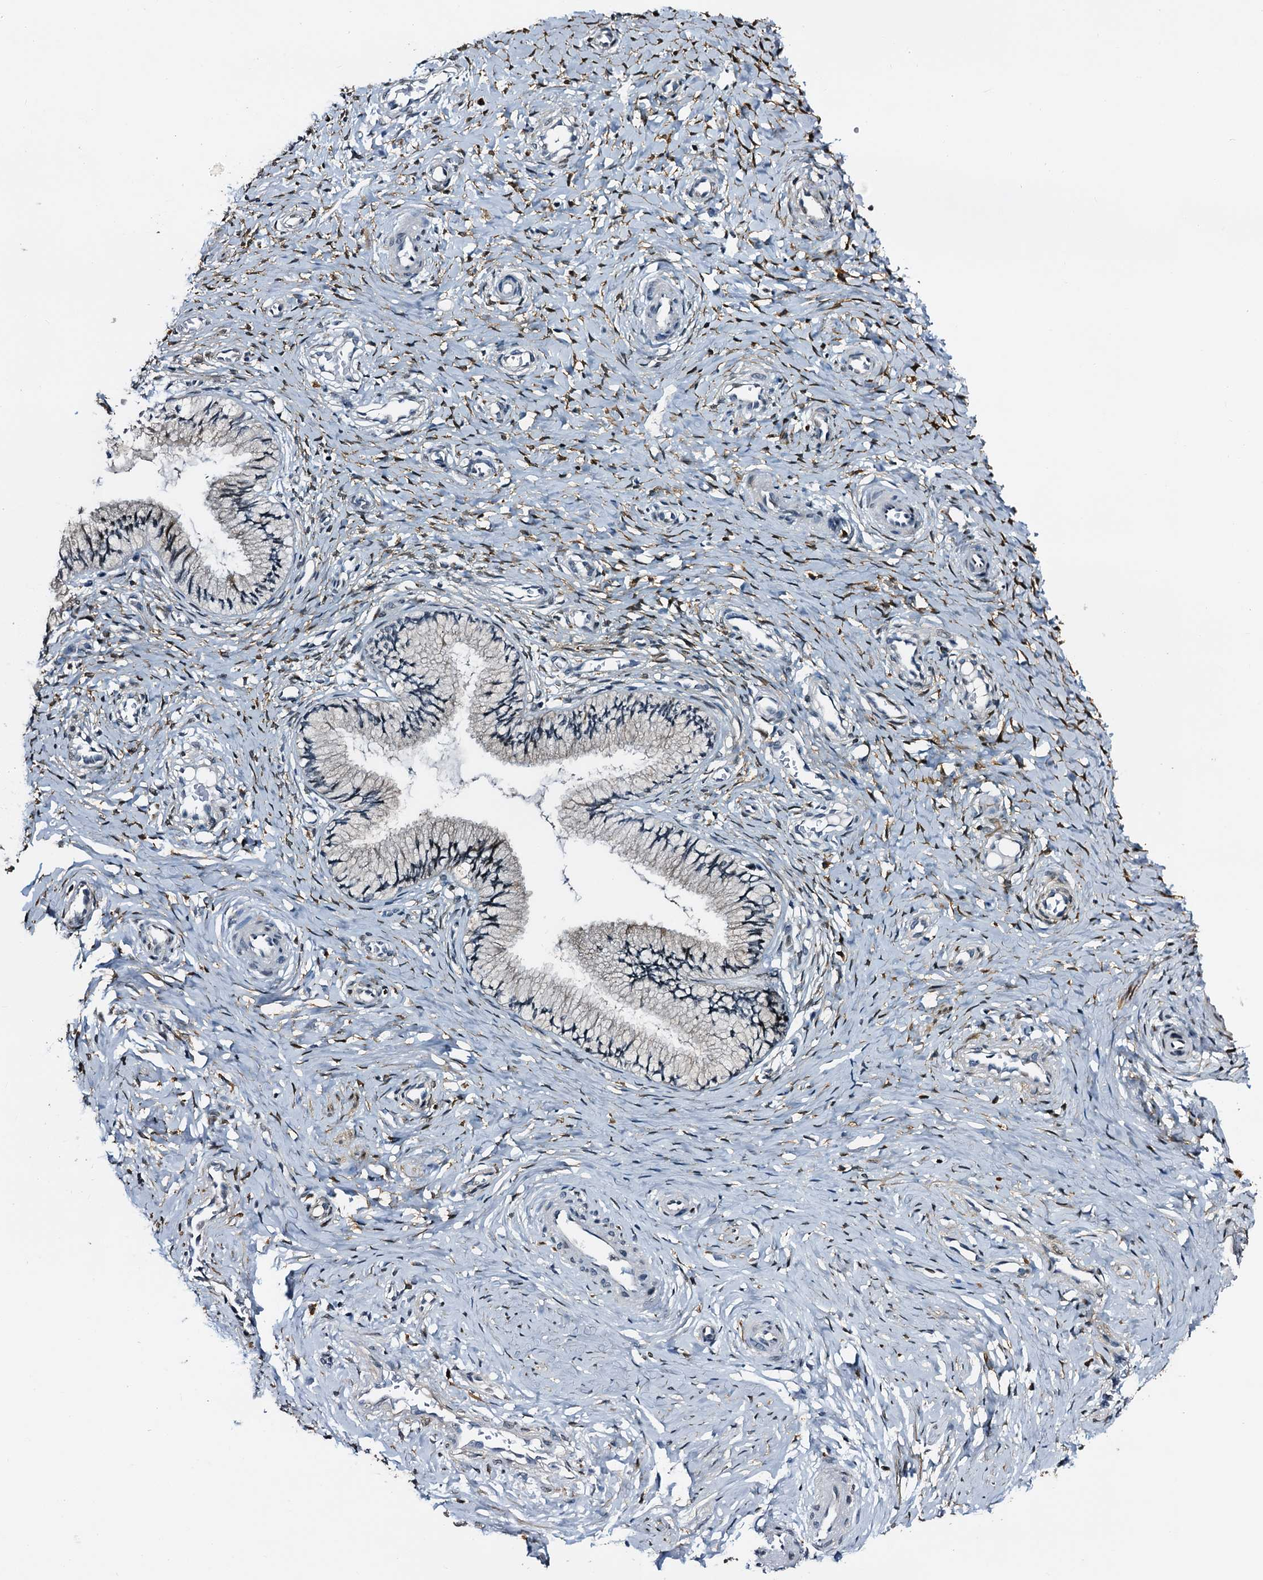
{"staining": {"intensity": "negative", "quantity": "none", "location": "none"}, "tissue": "cervix", "cell_type": "Glandular cells", "image_type": "normal", "snomed": [{"axis": "morphology", "description": "Normal tissue, NOS"}, {"axis": "topography", "description": "Cervix"}], "caption": "Protein analysis of unremarkable cervix exhibits no significant positivity in glandular cells.", "gene": "FAM222A", "patient": {"sex": "female", "age": 27}}